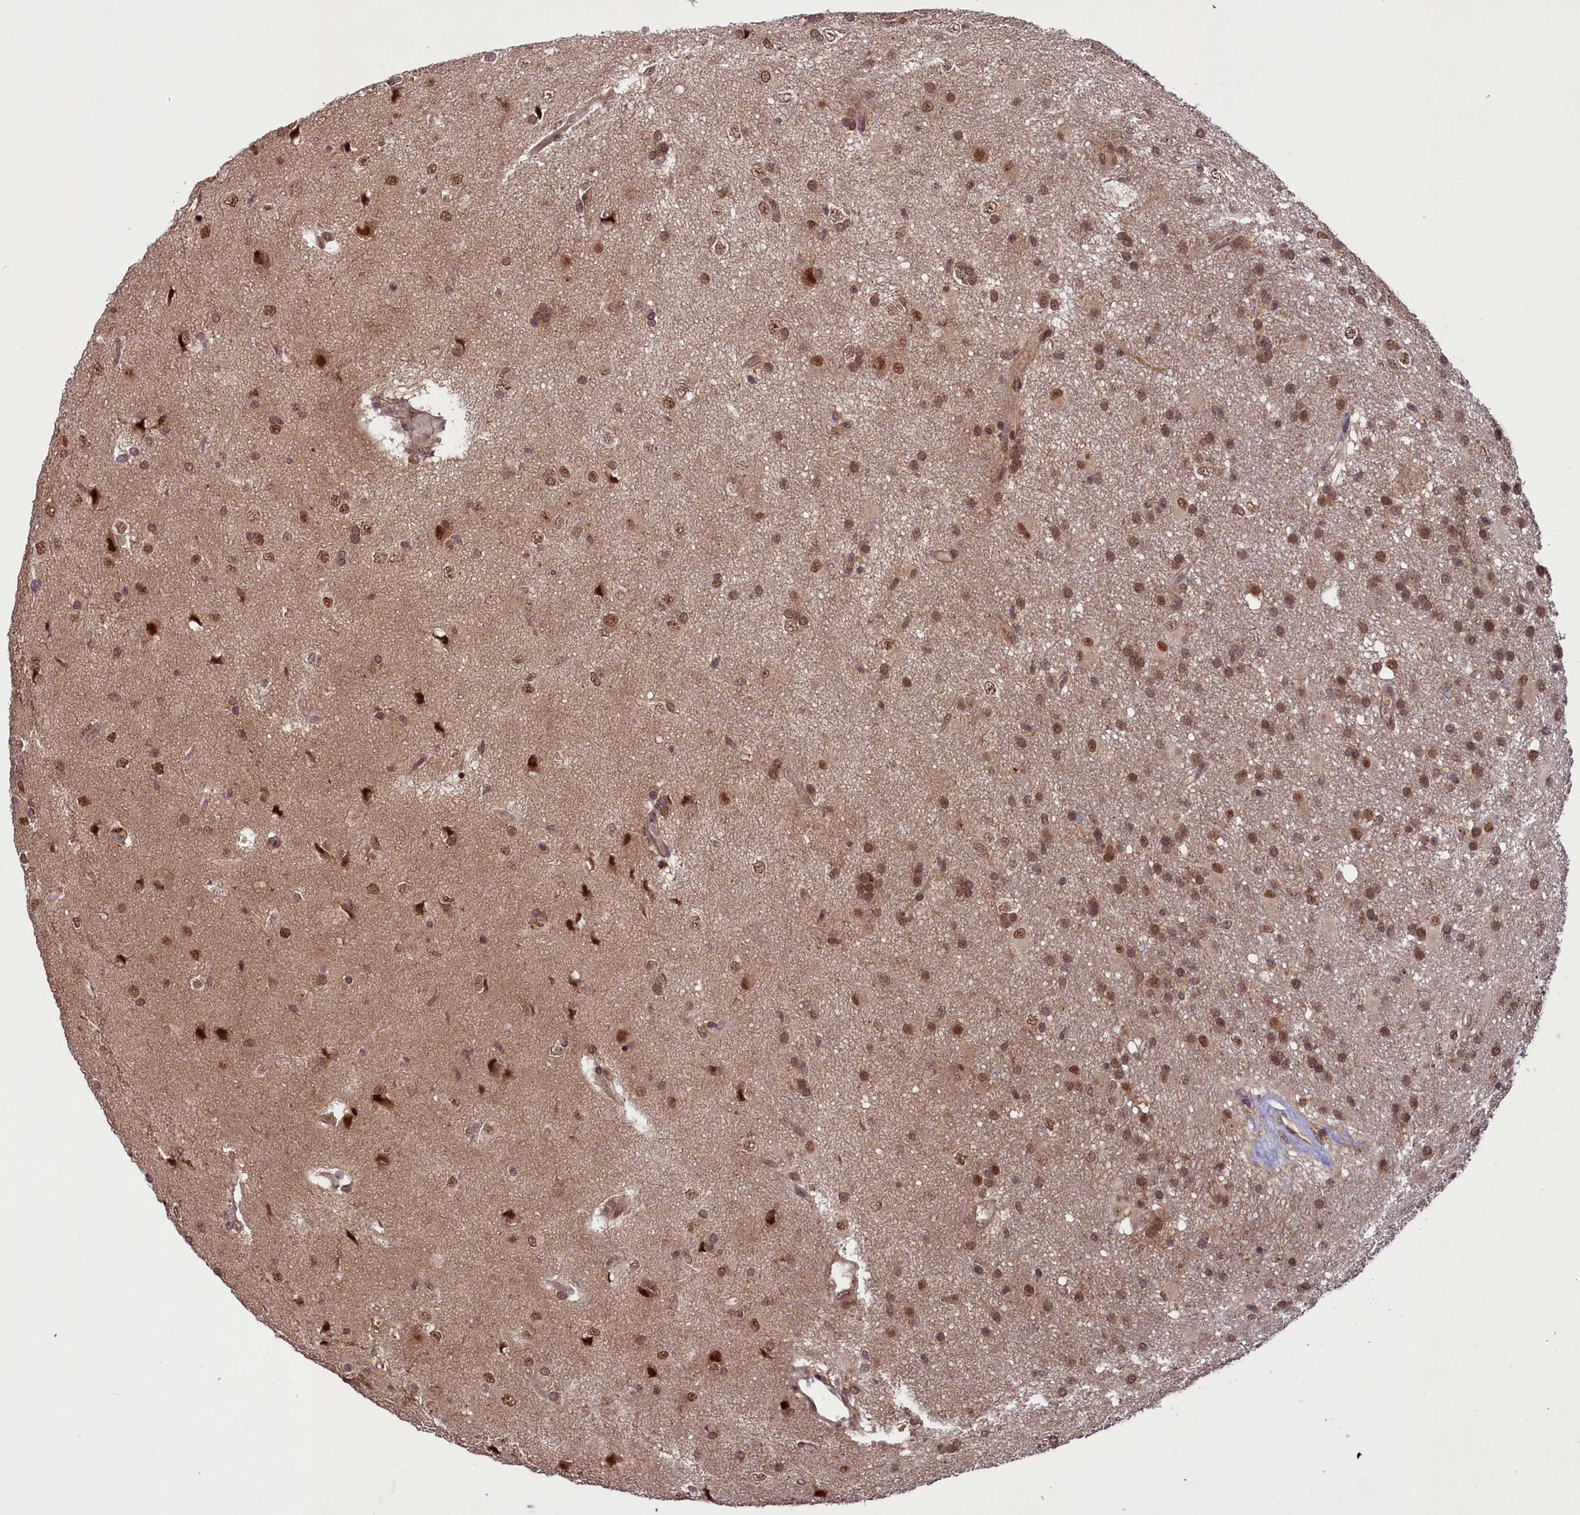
{"staining": {"intensity": "moderate", "quantity": ">75%", "location": "nuclear"}, "tissue": "glioma", "cell_type": "Tumor cells", "image_type": "cancer", "snomed": [{"axis": "morphology", "description": "Glioma, malignant, High grade"}, {"axis": "topography", "description": "Brain"}], "caption": "IHC of glioma displays medium levels of moderate nuclear staining in approximately >75% of tumor cells.", "gene": "SLC7A6OS", "patient": {"sex": "male", "age": 77}}